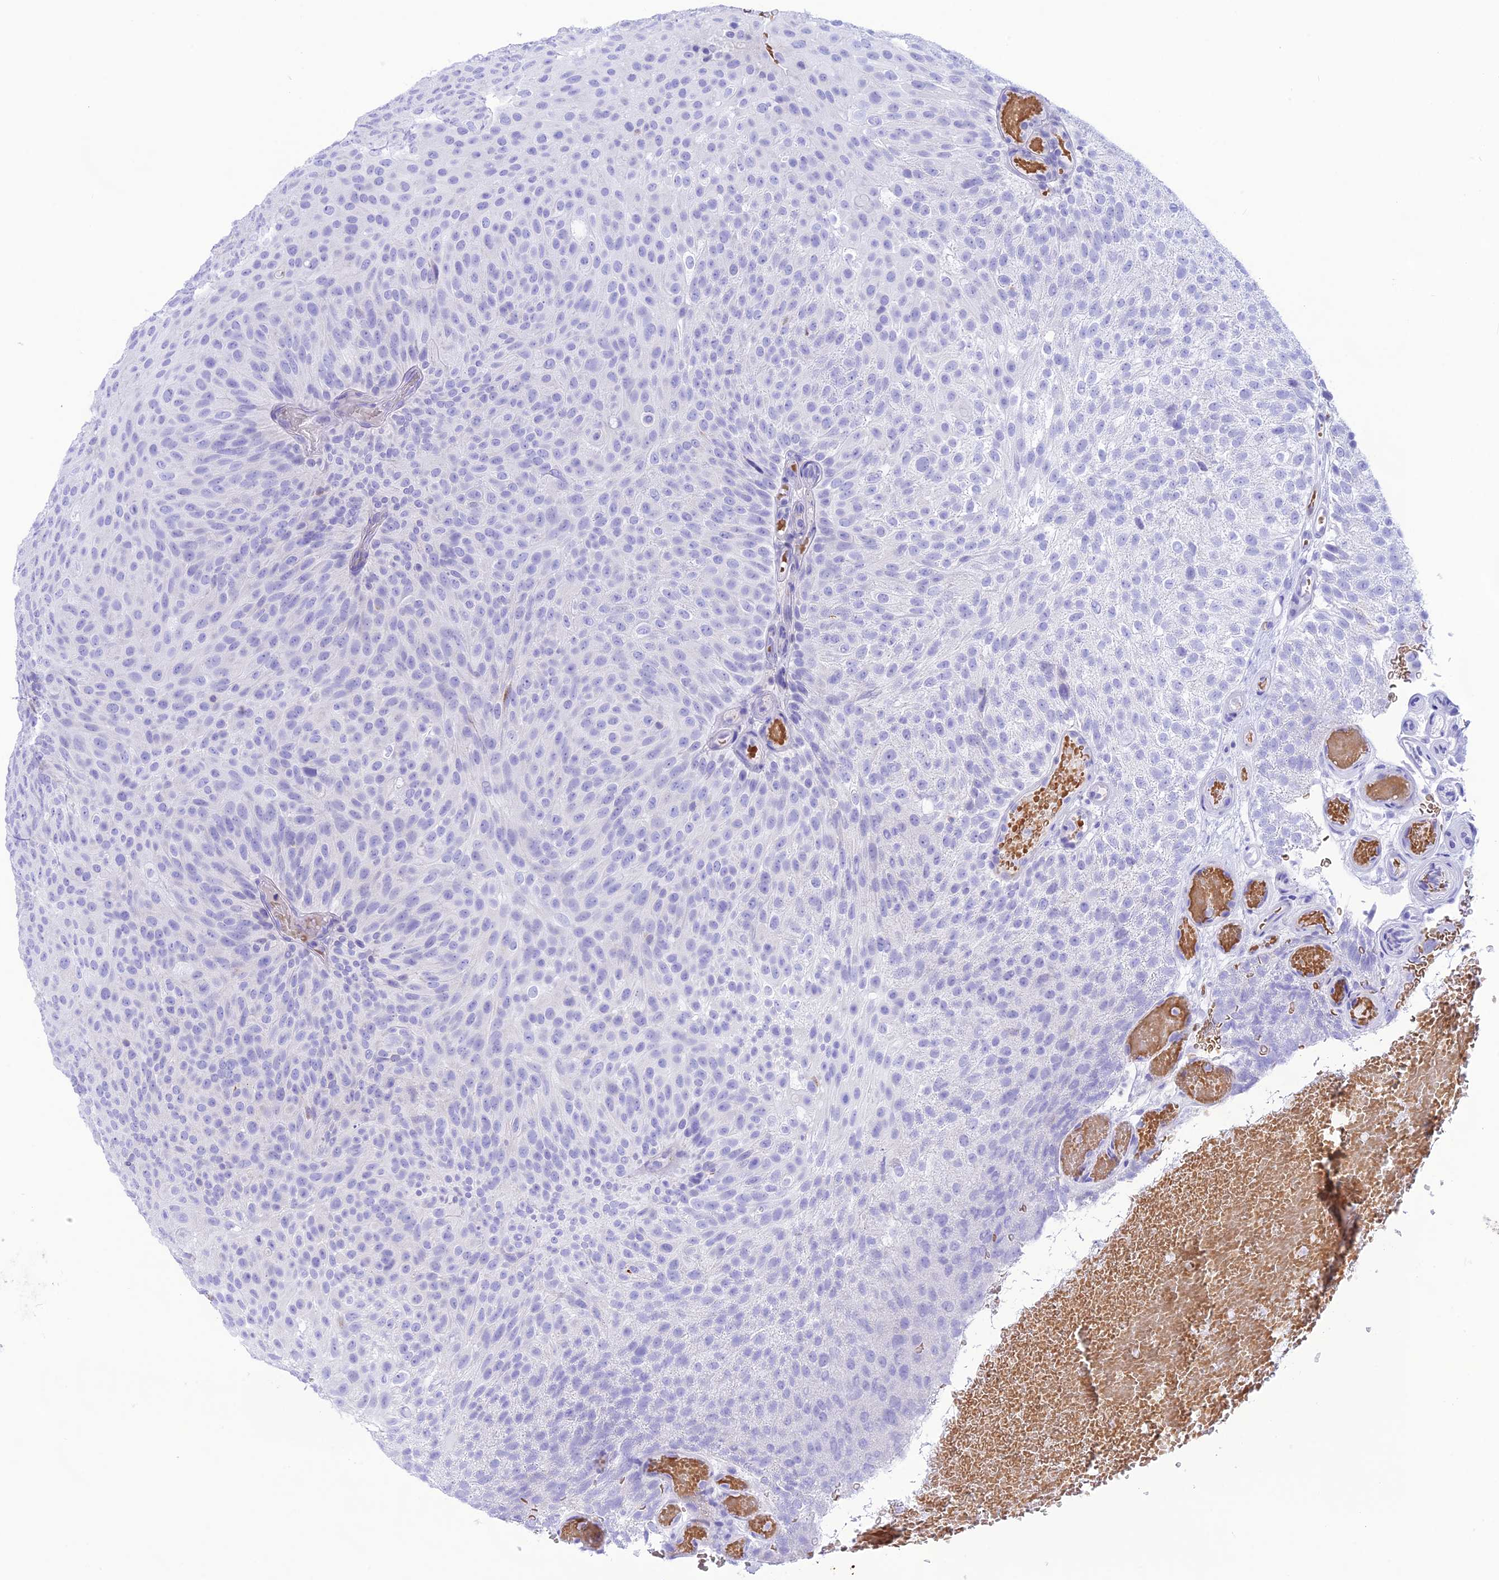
{"staining": {"intensity": "negative", "quantity": "none", "location": "none"}, "tissue": "urothelial cancer", "cell_type": "Tumor cells", "image_type": "cancer", "snomed": [{"axis": "morphology", "description": "Urothelial carcinoma, Low grade"}, {"axis": "topography", "description": "Urinary bladder"}], "caption": "Histopathology image shows no protein expression in tumor cells of urothelial cancer tissue.", "gene": "GLYATL1", "patient": {"sex": "male", "age": 78}}